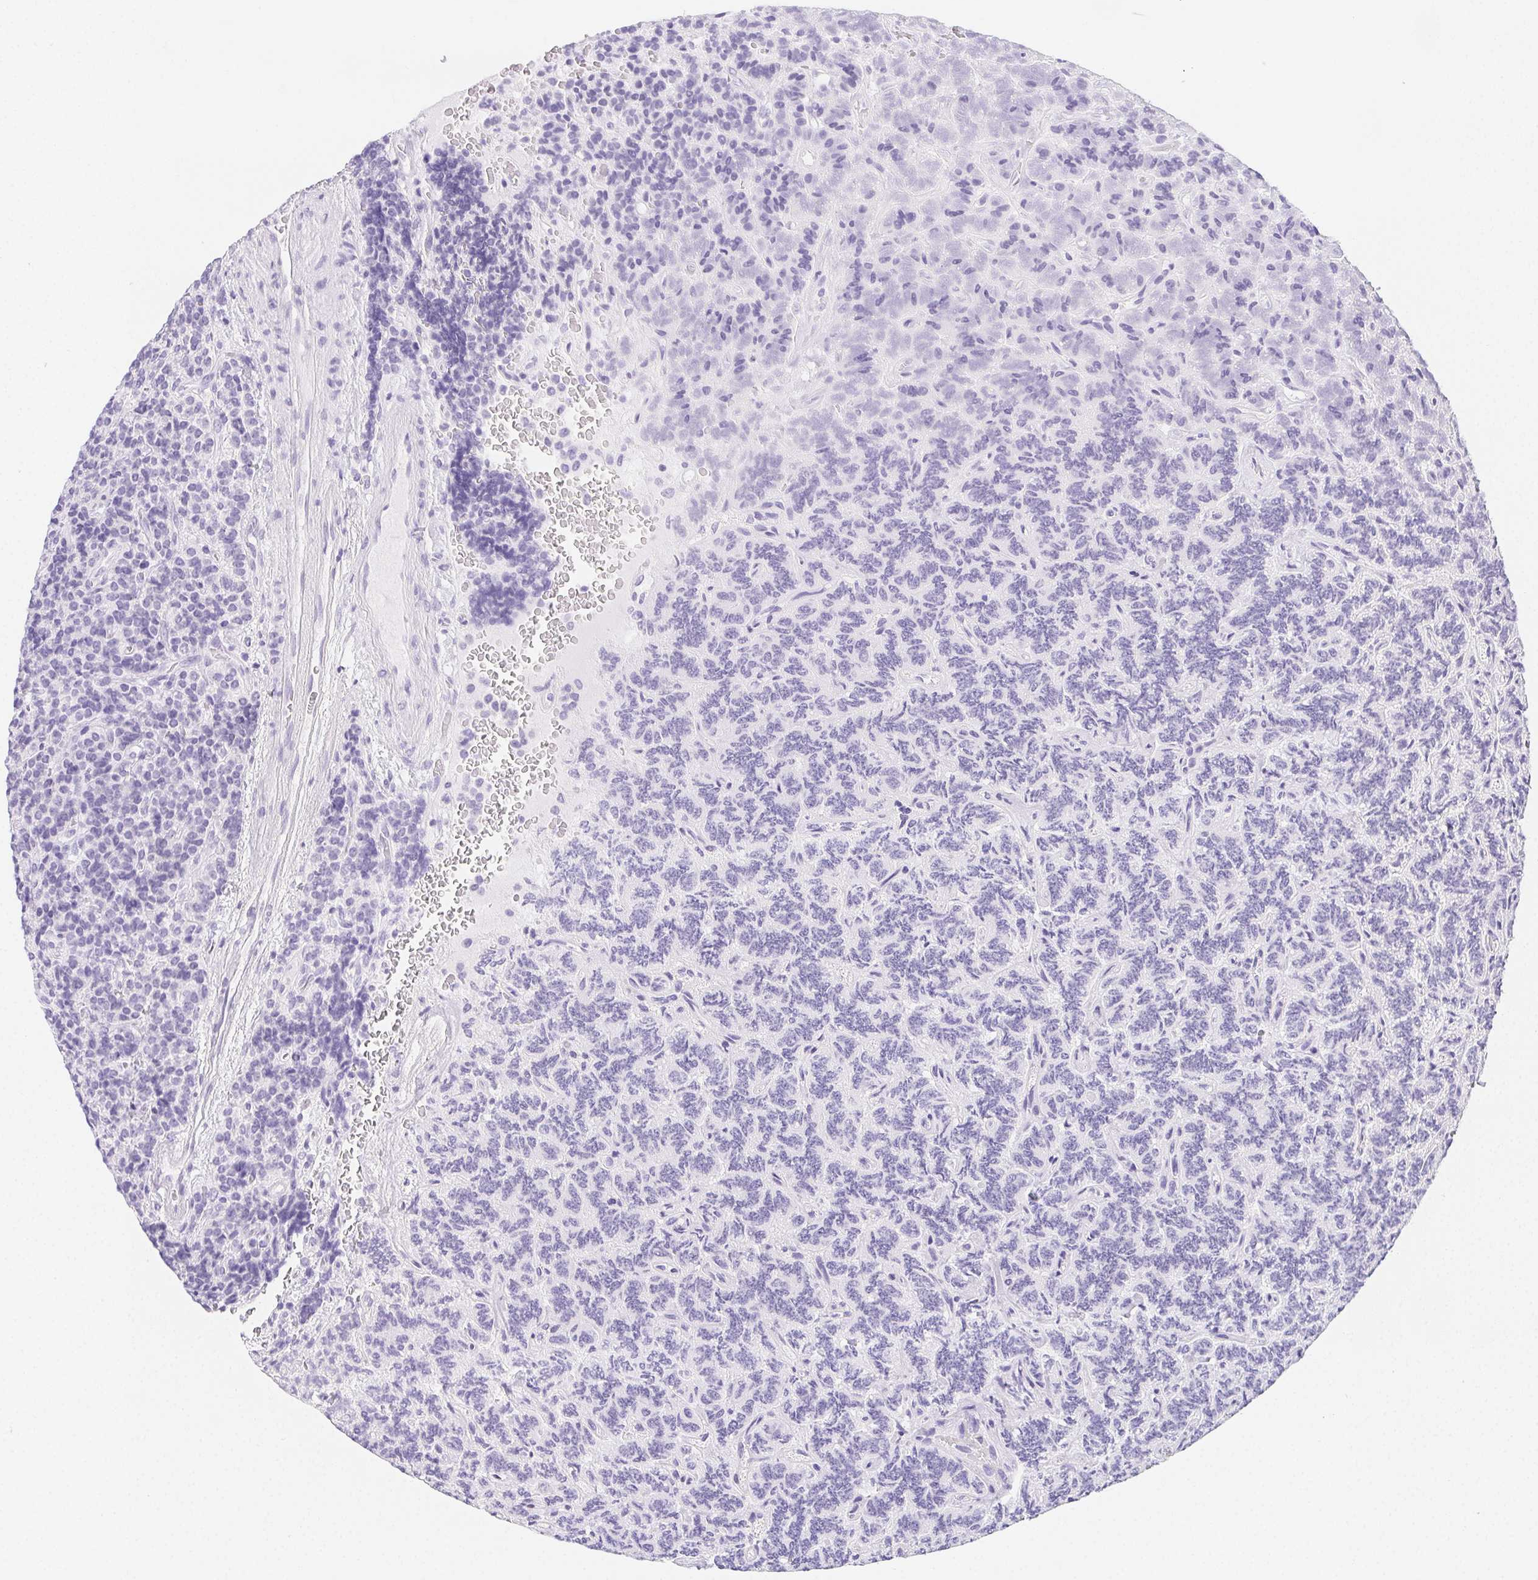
{"staining": {"intensity": "negative", "quantity": "none", "location": "none"}, "tissue": "carcinoid", "cell_type": "Tumor cells", "image_type": "cancer", "snomed": [{"axis": "morphology", "description": "Carcinoid, malignant, NOS"}, {"axis": "topography", "description": "Pancreas"}], "caption": "A high-resolution micrograph shows immunohistochemistry staining of malignant carcinoid, which displays no significant staining in tumor cells.", "gene": "HRC", "patient": {"sex": "male", "age": 36}}